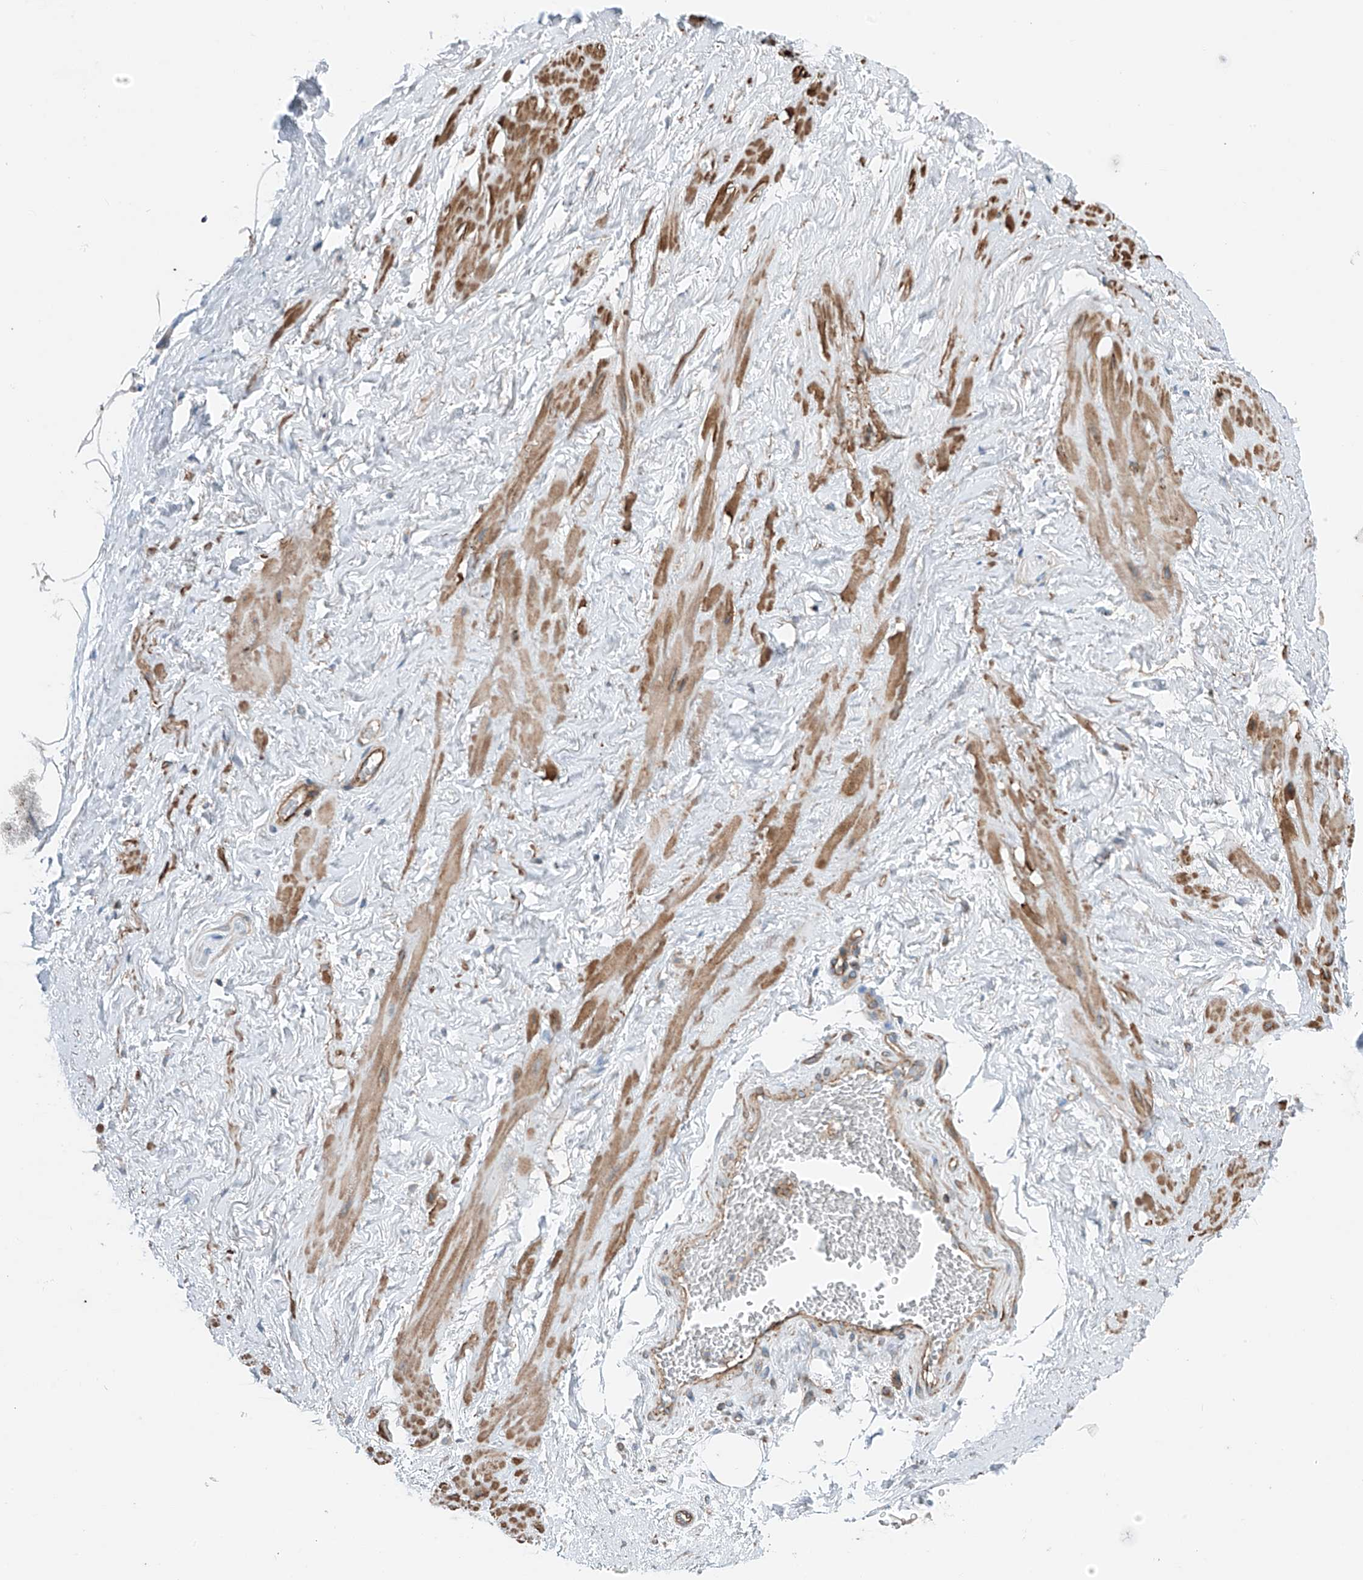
{"staining": {"intensity": "weak", "quantity": ">75%", "location": "cytoplasmic/membranous"}, "tissue": "adipose tissue", "cell_type": "Adipocytes", "image_type": "normal", "snomed": [{"axis": "morphology", "description": "Normal tissue, NOS"}, {"axis": "morphology", "description": "Adenocarcinoma, Low grade"}, {"axis": "topography", "description": "Prostate"}, {"axis": "topography", "description": "Peripheral nerve tissue"}], "caption": "Protein analysis of unremarkable adipose tissue exhibits weak cytoplasmic/membranous positivity in about >75% of adipocytes. Using DAB (brown) and hematoxylin (blue) stains, captured at high magnification using brightfield microscopy.", "gene": "SLC1A5", "patient": {"sex": "male", "age": 63}}